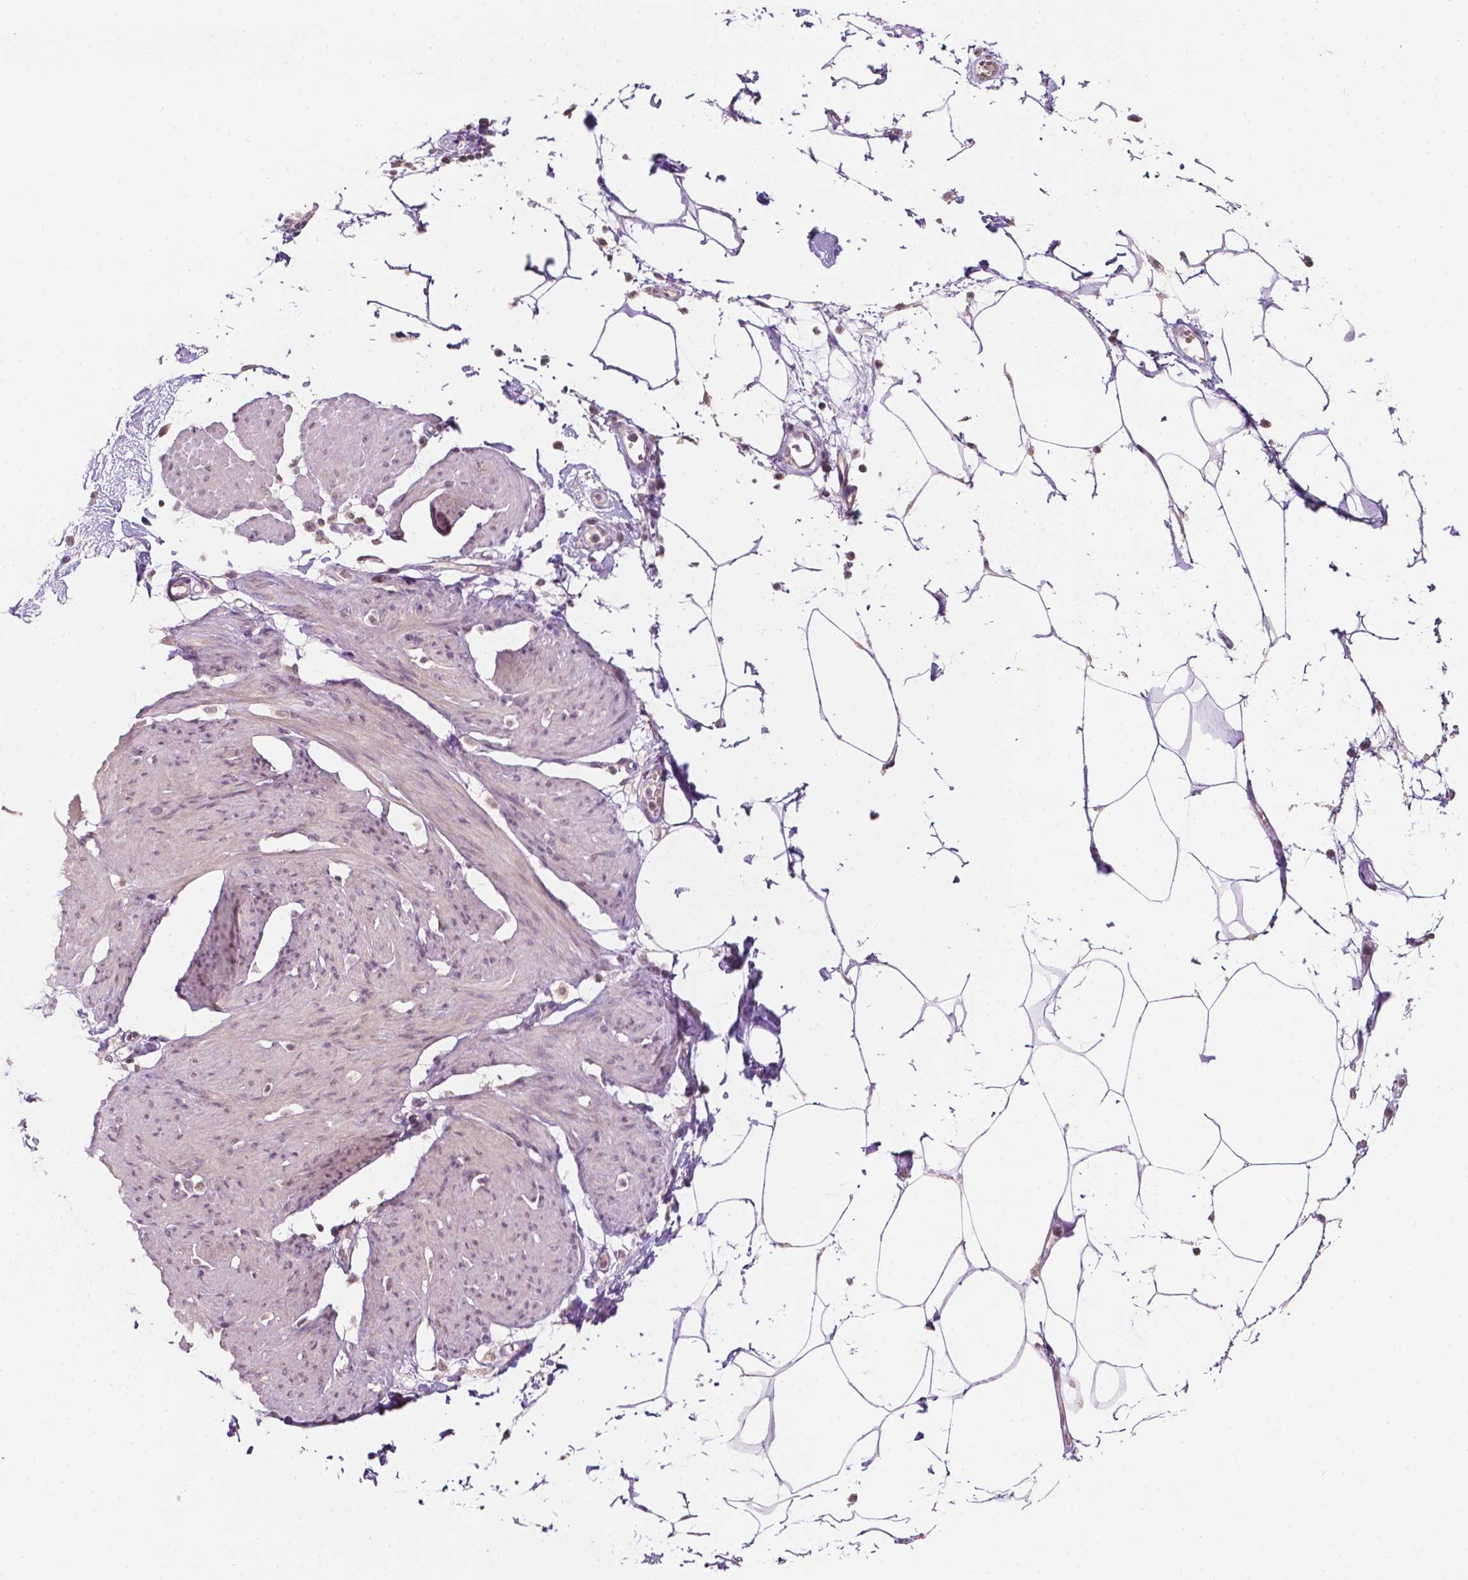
{"staining": {"intensity": "negative", "quantity": "none", "location": "none"}, "tissue": "smooth muscle", "cell_type": "Smooth muscle cells", "image_type": "normal", "snomed": [{"axis": "morphology", "description": "Normal tissue, NOS"}, {"axis": "topography", "description": "Adipose tissue"}, {"axis": "topography", "description": "Smooth muscle"}, {"axis": "topography", "description": "Peripheral nerve tissue"}], "caption": "Protein analysis of benign smooth muscle shows no significant positivity in smooth muscle cells.", "gene": "NOS1AP", "patient": {"sex": "male", "age": 83}}